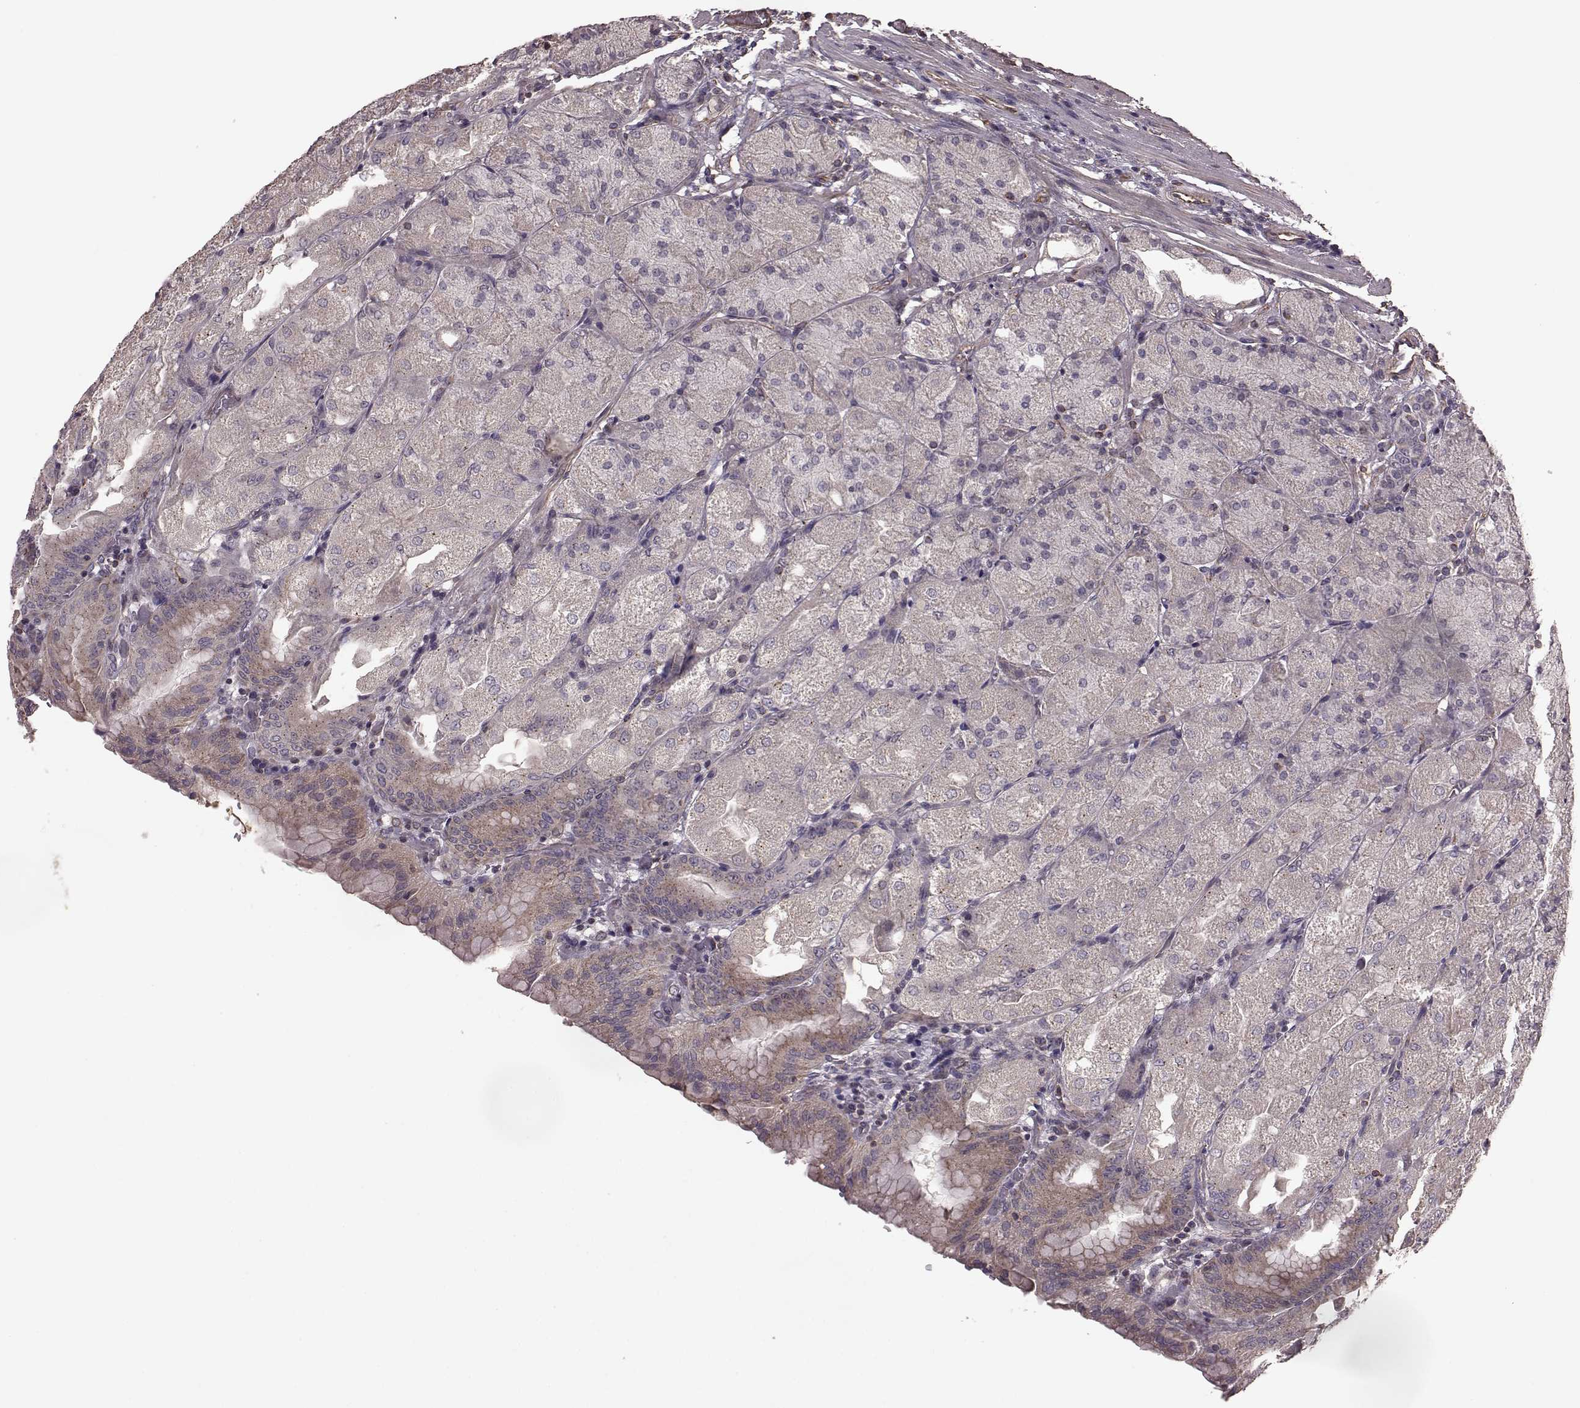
{"staining": {"intensity": "weak", "quantity": "<25%", "location": "cytoplasmic/membranous"}, "tissue": "stomach", "cell_type": "Glandular cells", "image_type": "normal", "snomed": [{"axis": "morphology", "description": "Normal tissue, NOS"}, {"axis": "topography", "description": "Stomach, upper"}, {"axis": "topography", "description": "Stomach"}, {"axis": "topography", "description": "Stomach, lower"}], "caption": "An image of human stomach is negative for staining in glandular cells. (DAB immunohistochemistry visualized using brightfield microscopy, high magnification).", "gene": "NTF3", "patient": {"sex": "male", "age": 62}}